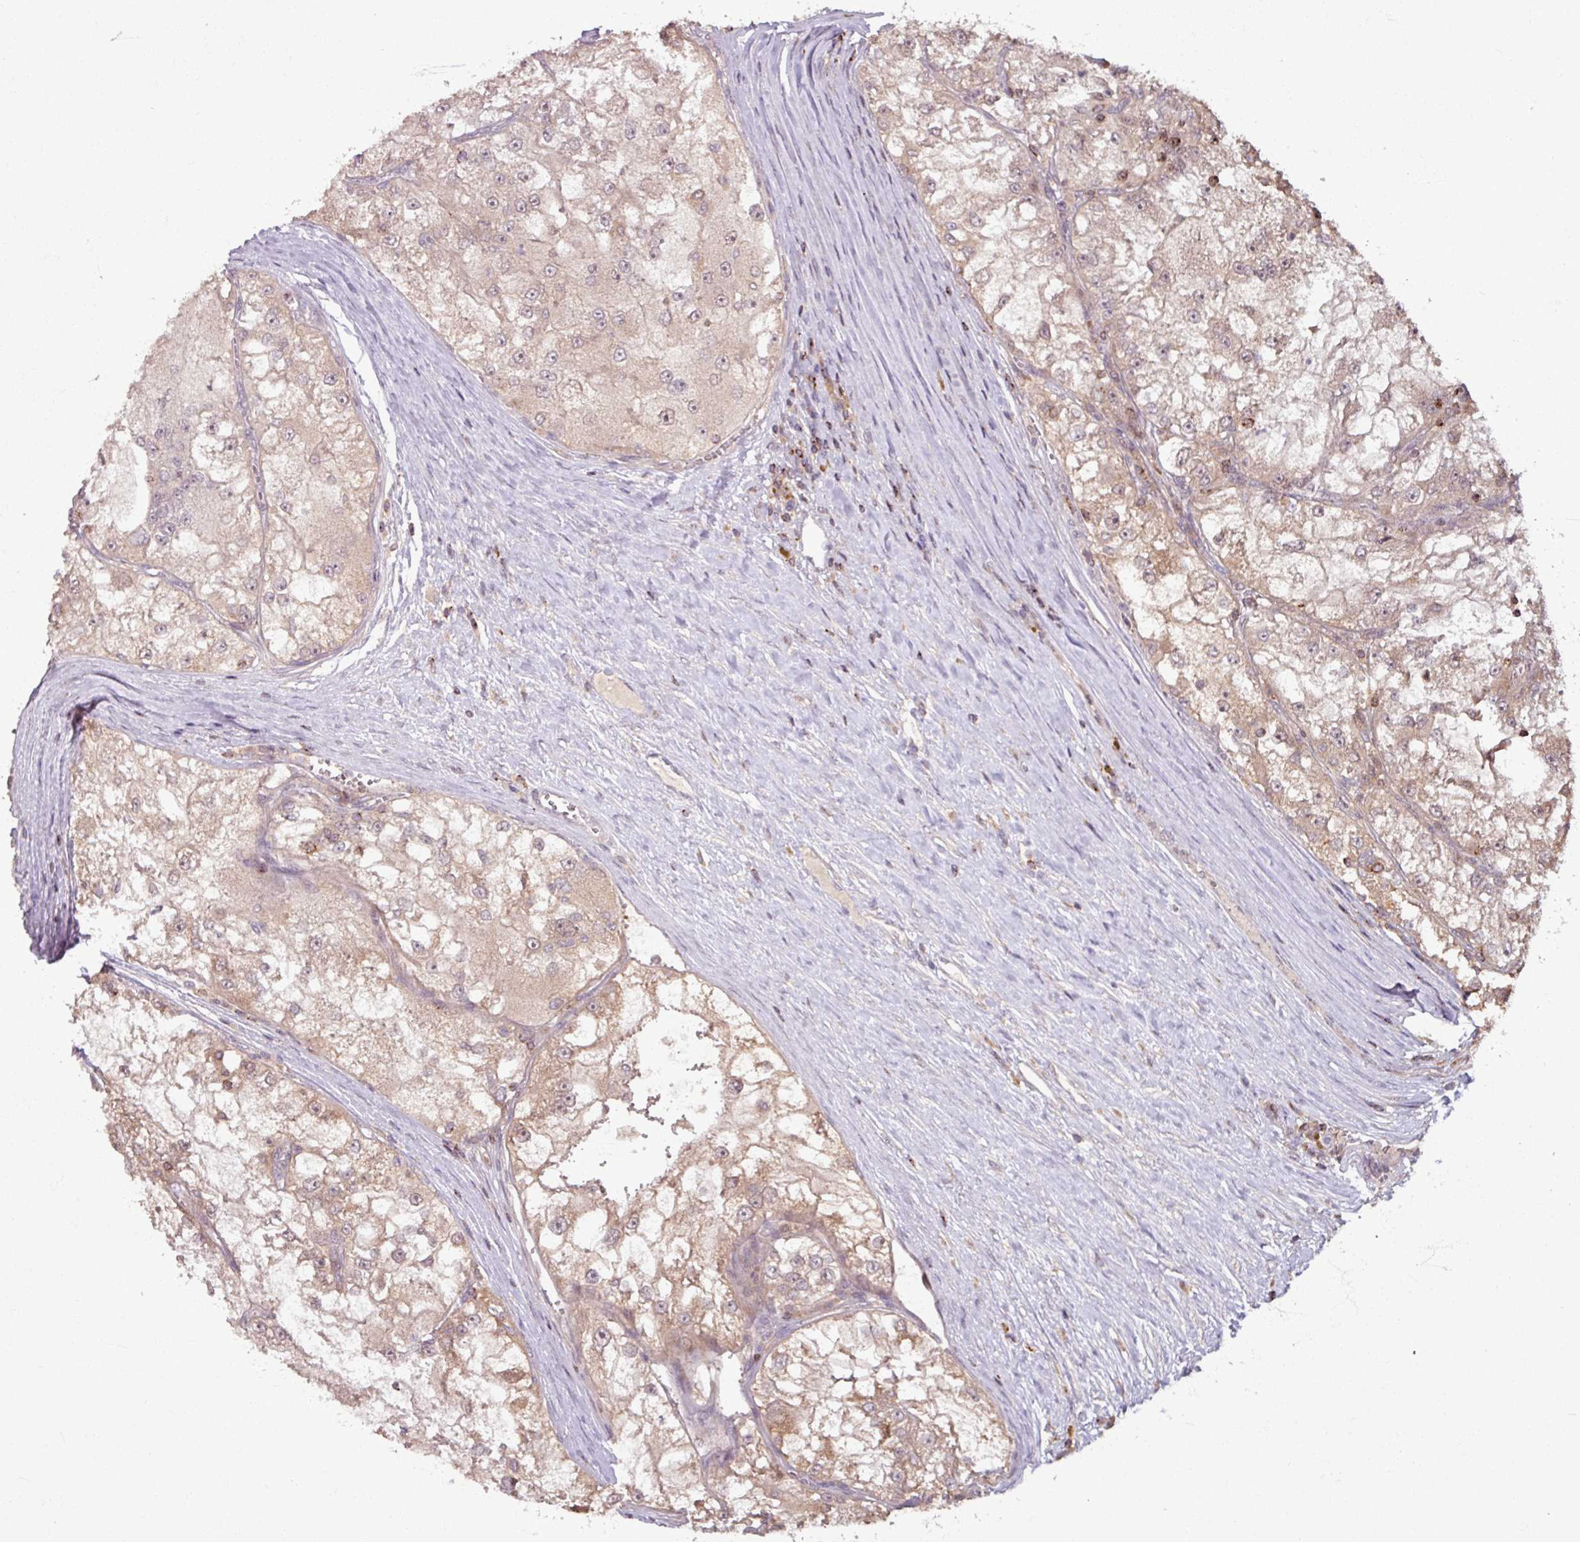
{"staining": {"intensity": "weak", "quantity": "25%-75%", "location": "cytoplasmic/membranous,nuclear"}, "tissue": "renal cancer", "cell_type": "Tumor cells", "image_type": "cancer", "snomed": [{"axis": "morphology", "description": "Adenocarcinoma, NOS"}, {"axis": "topography", "description": "Kidney"}], "caption": "Immunohistochemical staining of human renal cancer (adenocarcinoma) reveals weak cytoplasmic/membranous and nuclear protein positivity in about 25%-75% of tumor cells.", "gene": "OR6B1", "patient": {"sex": "female", "age": 72}}